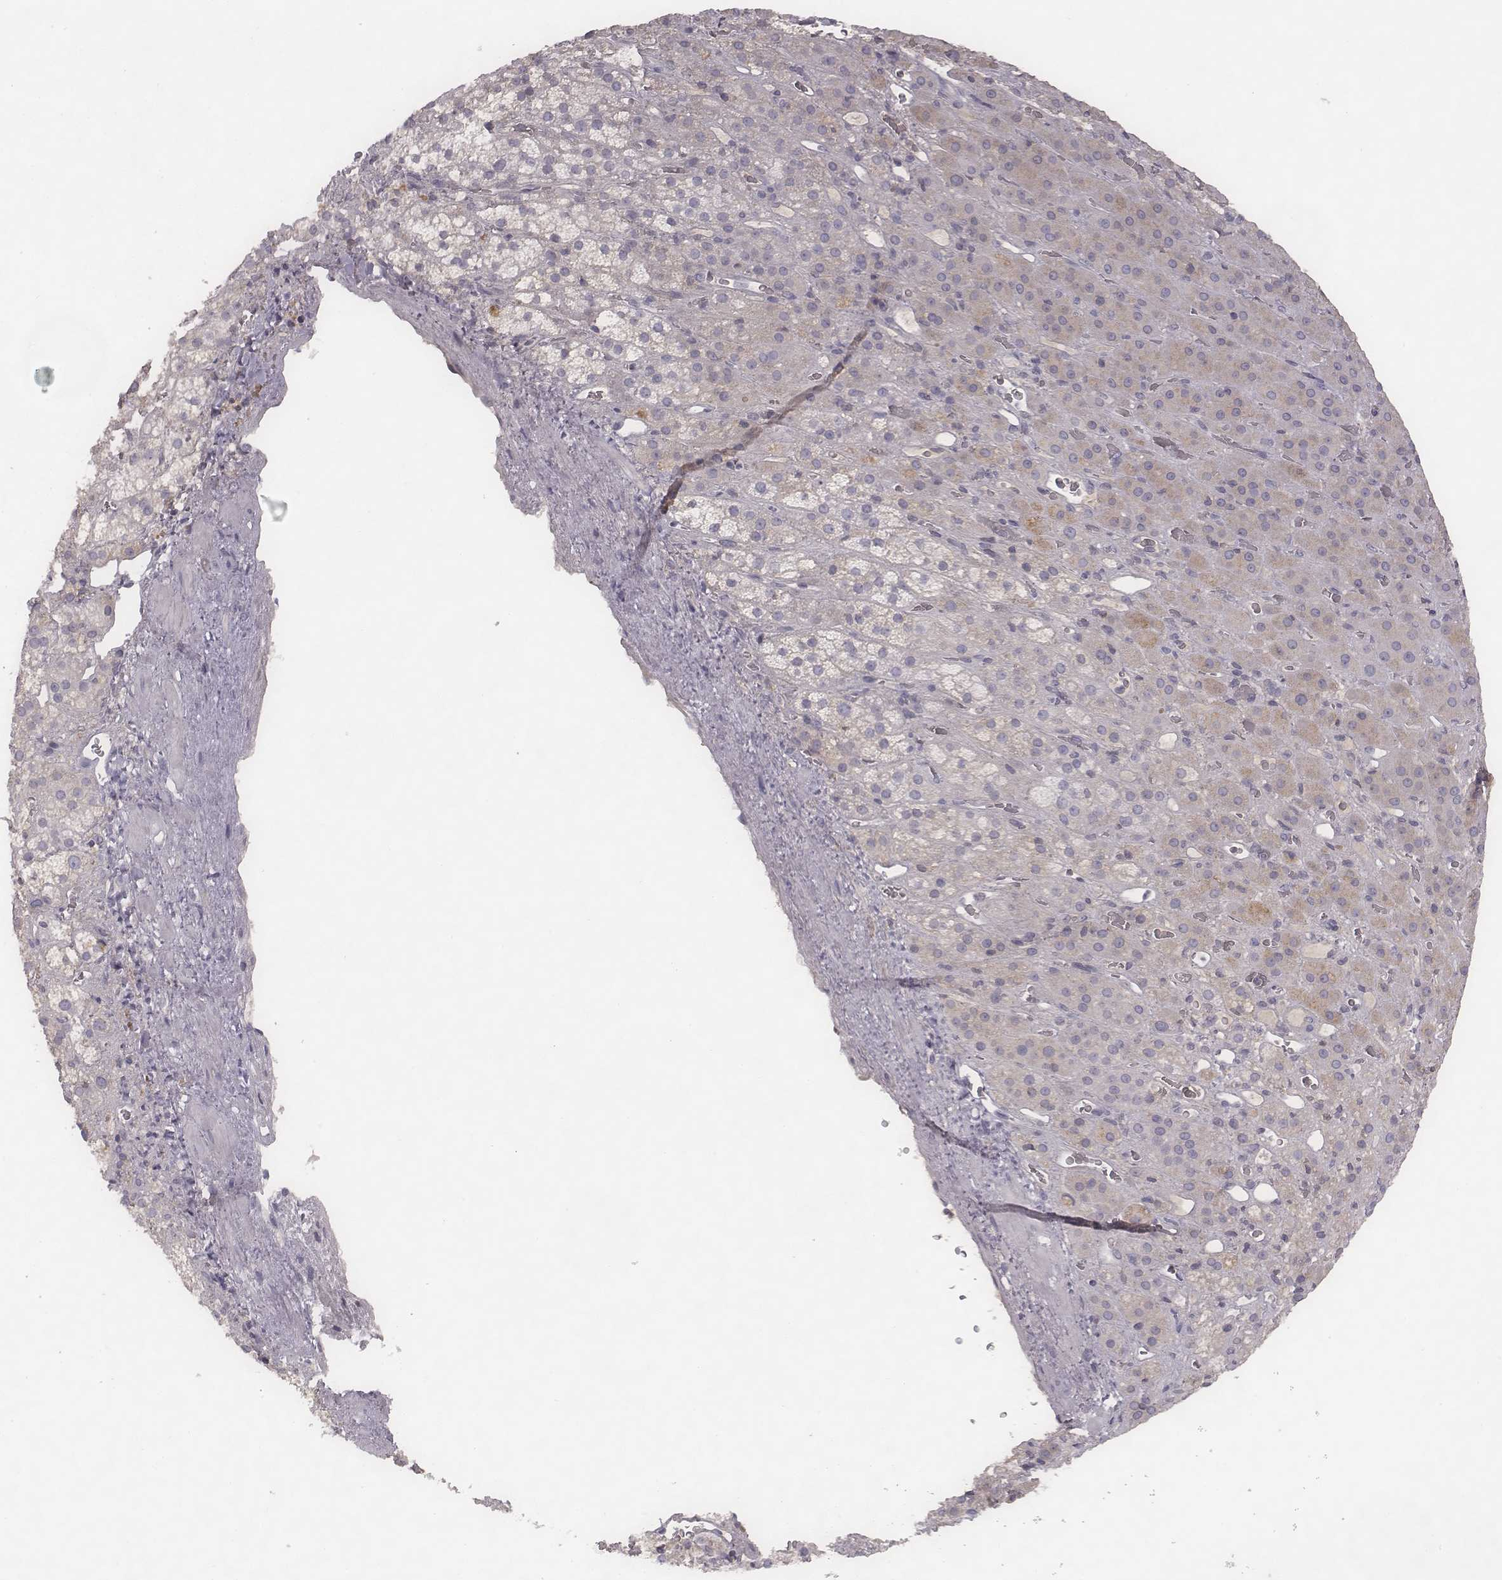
{"staining": {"intensity": "negative", "quantity": "none", "location": "none"}, "tissue": "adrenal gland", "cell_type": "Glandular cells", "image_type": "normal", "snomed": [{"axis": "morphology", "description": "Normal tissue, NOS"}, {"axis": "topography", "description": "Adrenal gland"}], "caption": "Immunohistochemical staining of benign adrenal gland shows no significant positivity in glandular cells.", "gene": "TLX3", "patient": {"sex": "male", "age": 57}}